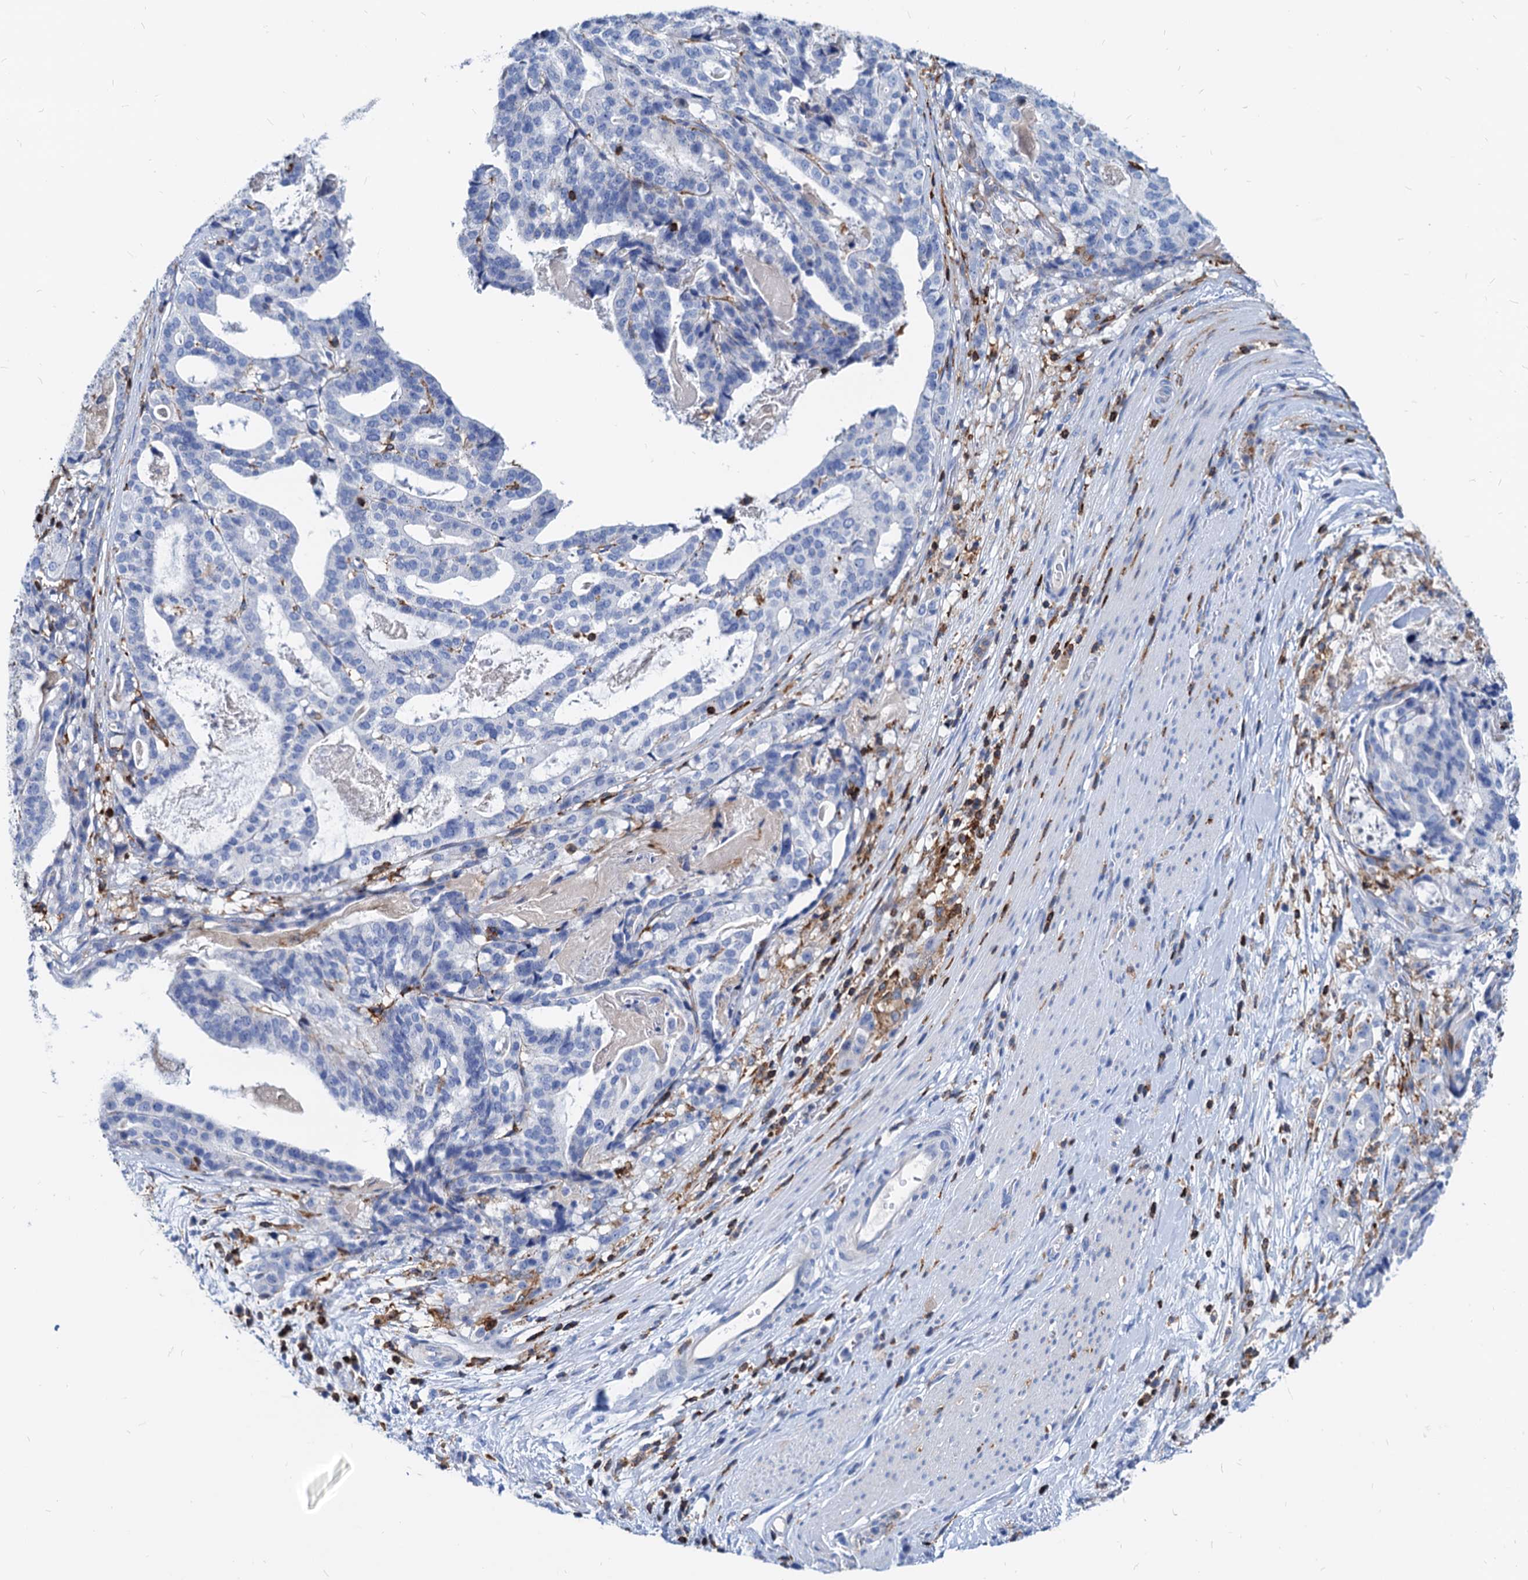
{"staining": {"intensity": "negative", "quantity": "none", "location": "none"}, "tissue": "stomach cancer", "cell_type": "Tumor cells", "image_type": "cancer", "snomed": [{"axis": "morphology", "description": "Adenocarcinoma, NOS"}, {"axis": "topography", "description": "Stomach"}], "caption": "Immunohistochemistry (IHC) histopathology image of neoplastic tissue: stomach adenocarcinoma stained with DAB demonstrates no significant protein staining in tumor cells.", "gene": "LCP2", "patient": {"sex": "male", "age": 48}}